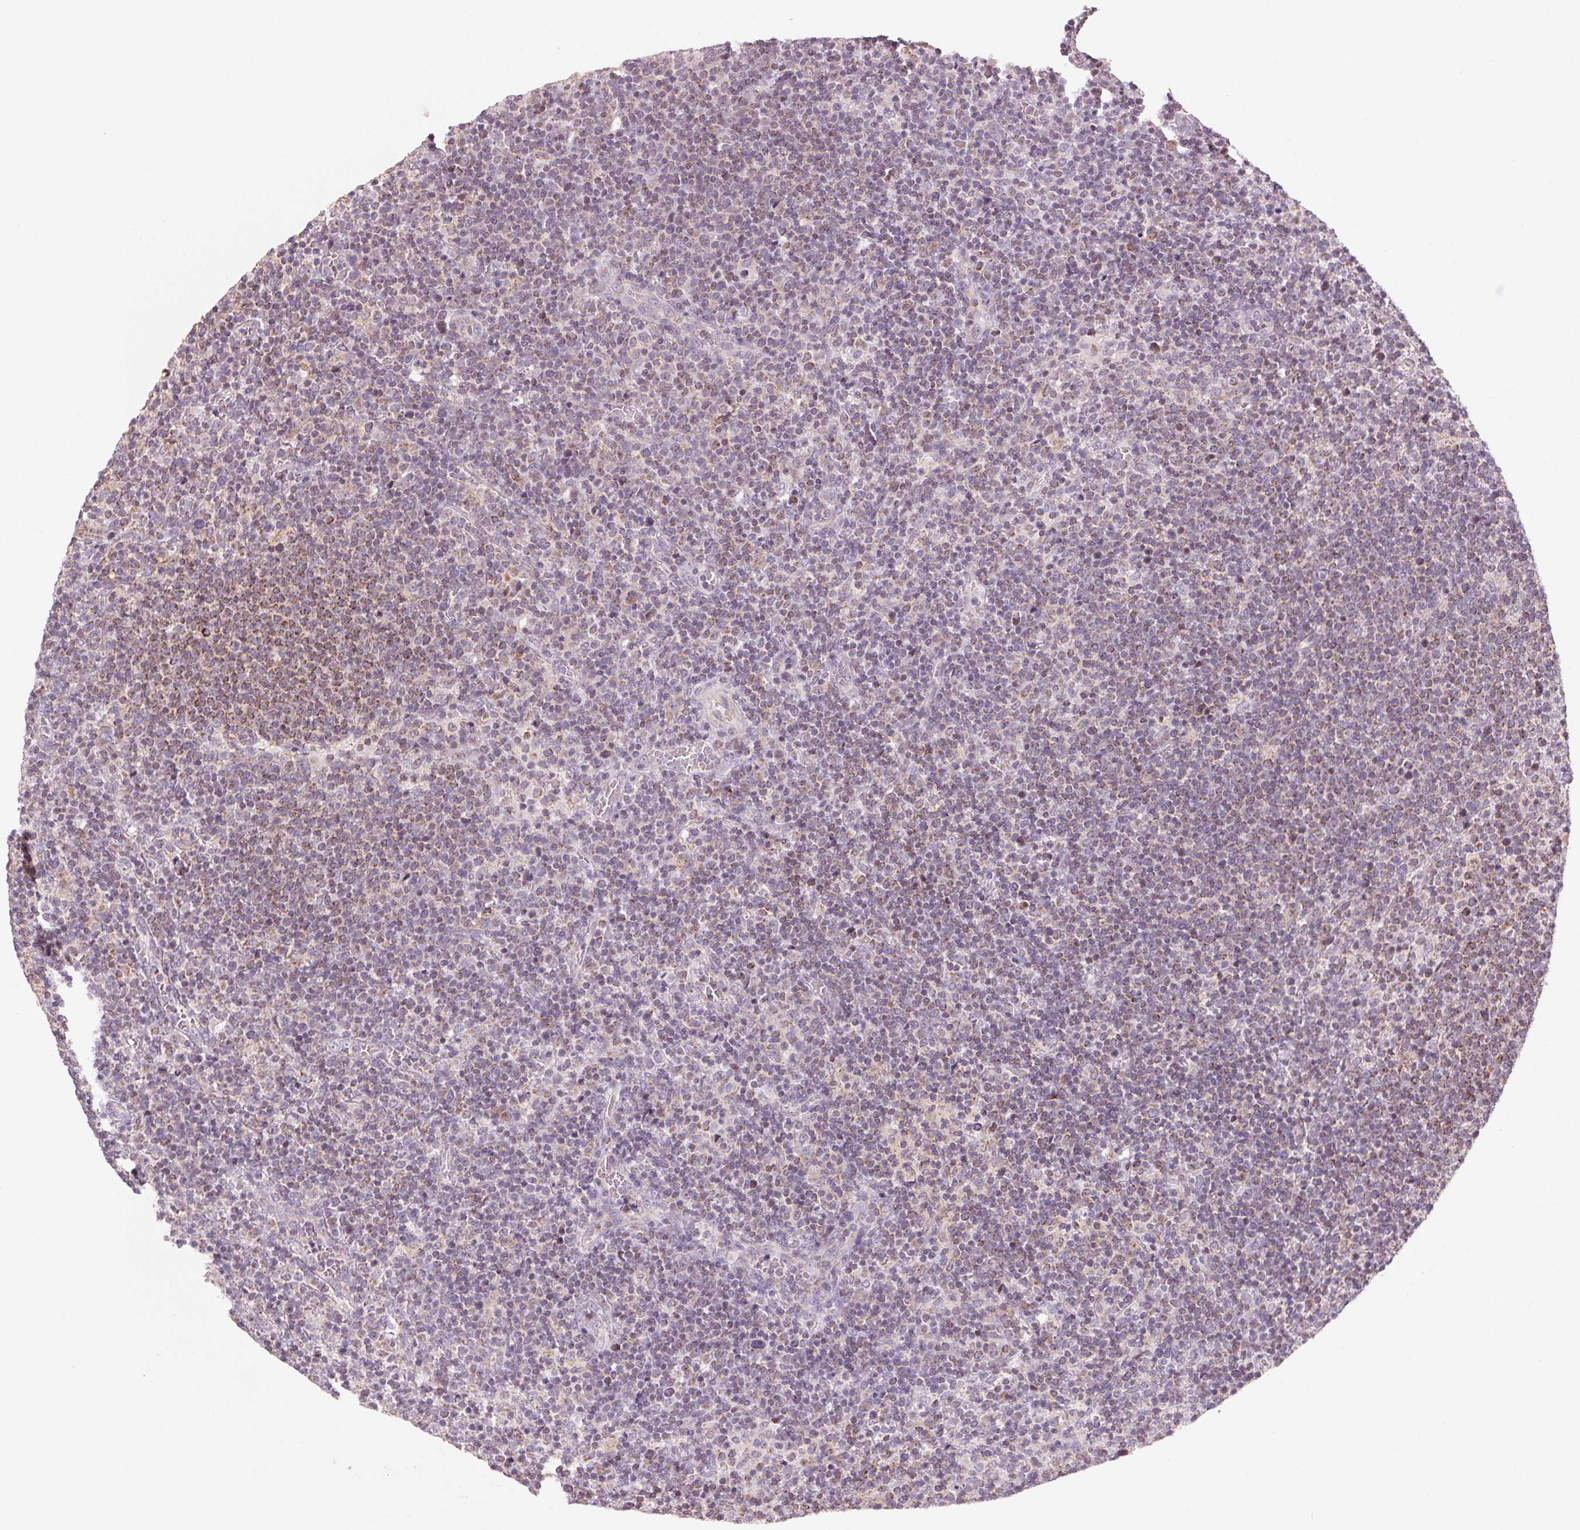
{"staining": {"intensity": "moderate", "quantity": "25%-75%", "location": "cytoplasmic/membranous"}, "tissue": "lymphoma", "cell_type": "Tumor cells", "image_type": "cancer", "snomed": [{"axis": "morphology", "description": "Malignant lymphoma, non-Hodgkin's type, High grade"}, {"axis": "topography", "description": "Lymph node"}], "caption": "Malignant lymphoma, non-Hodgkin's type (high-grade) stained with DAB (3,3'-diaminobenzidine) immunohistochemistry reveals medium levels of moderate cytoplasmic/membranous expression in approximately 25%-75% of tumor cells. (DAB IHC, brown staining for protein, blue staining for nuclei).", "gene": "COX6A1", "patient": {"sex": "male", "age": 61}}